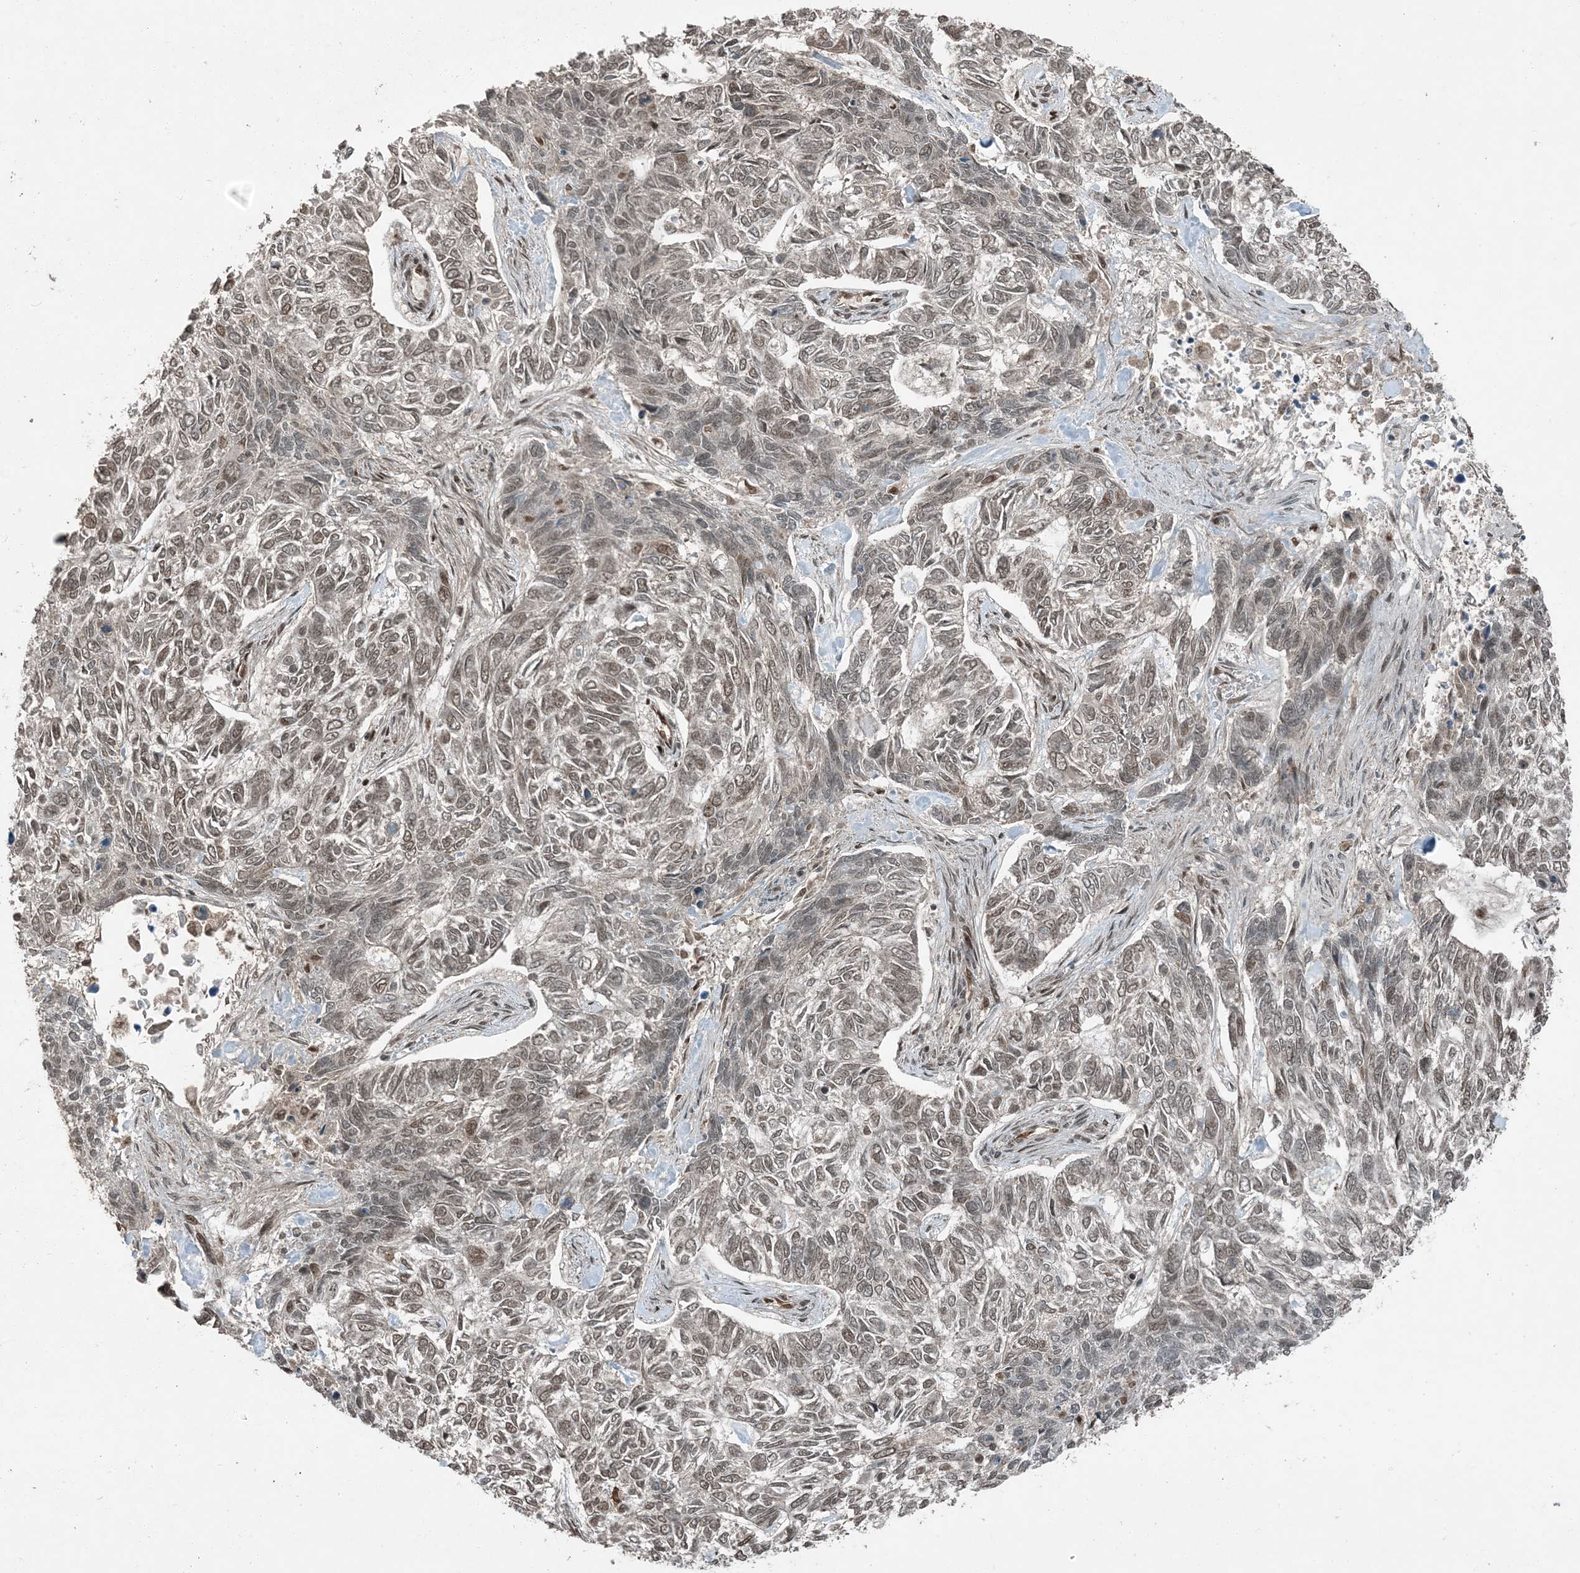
{"staining": {"intensity": "weak", "quantity": ">75%", "location": "nuclear"}, "tissue": "skin cancer", "cell_type": "Tumor cells", "image_type": "cancer", "snomed": [{"axis": "morphology", "description": "Basal cell carcinoma"}, {"axis": "topography", "description": "Skin"}], "caption": "Brown immunohistochemical staining in skin basal cell carcinoma demonstrates weak nuclear expression in about >75% of tumor cells.", "gene": "TRAPPC12", "patient": {"sex": "female", "age": 65}}